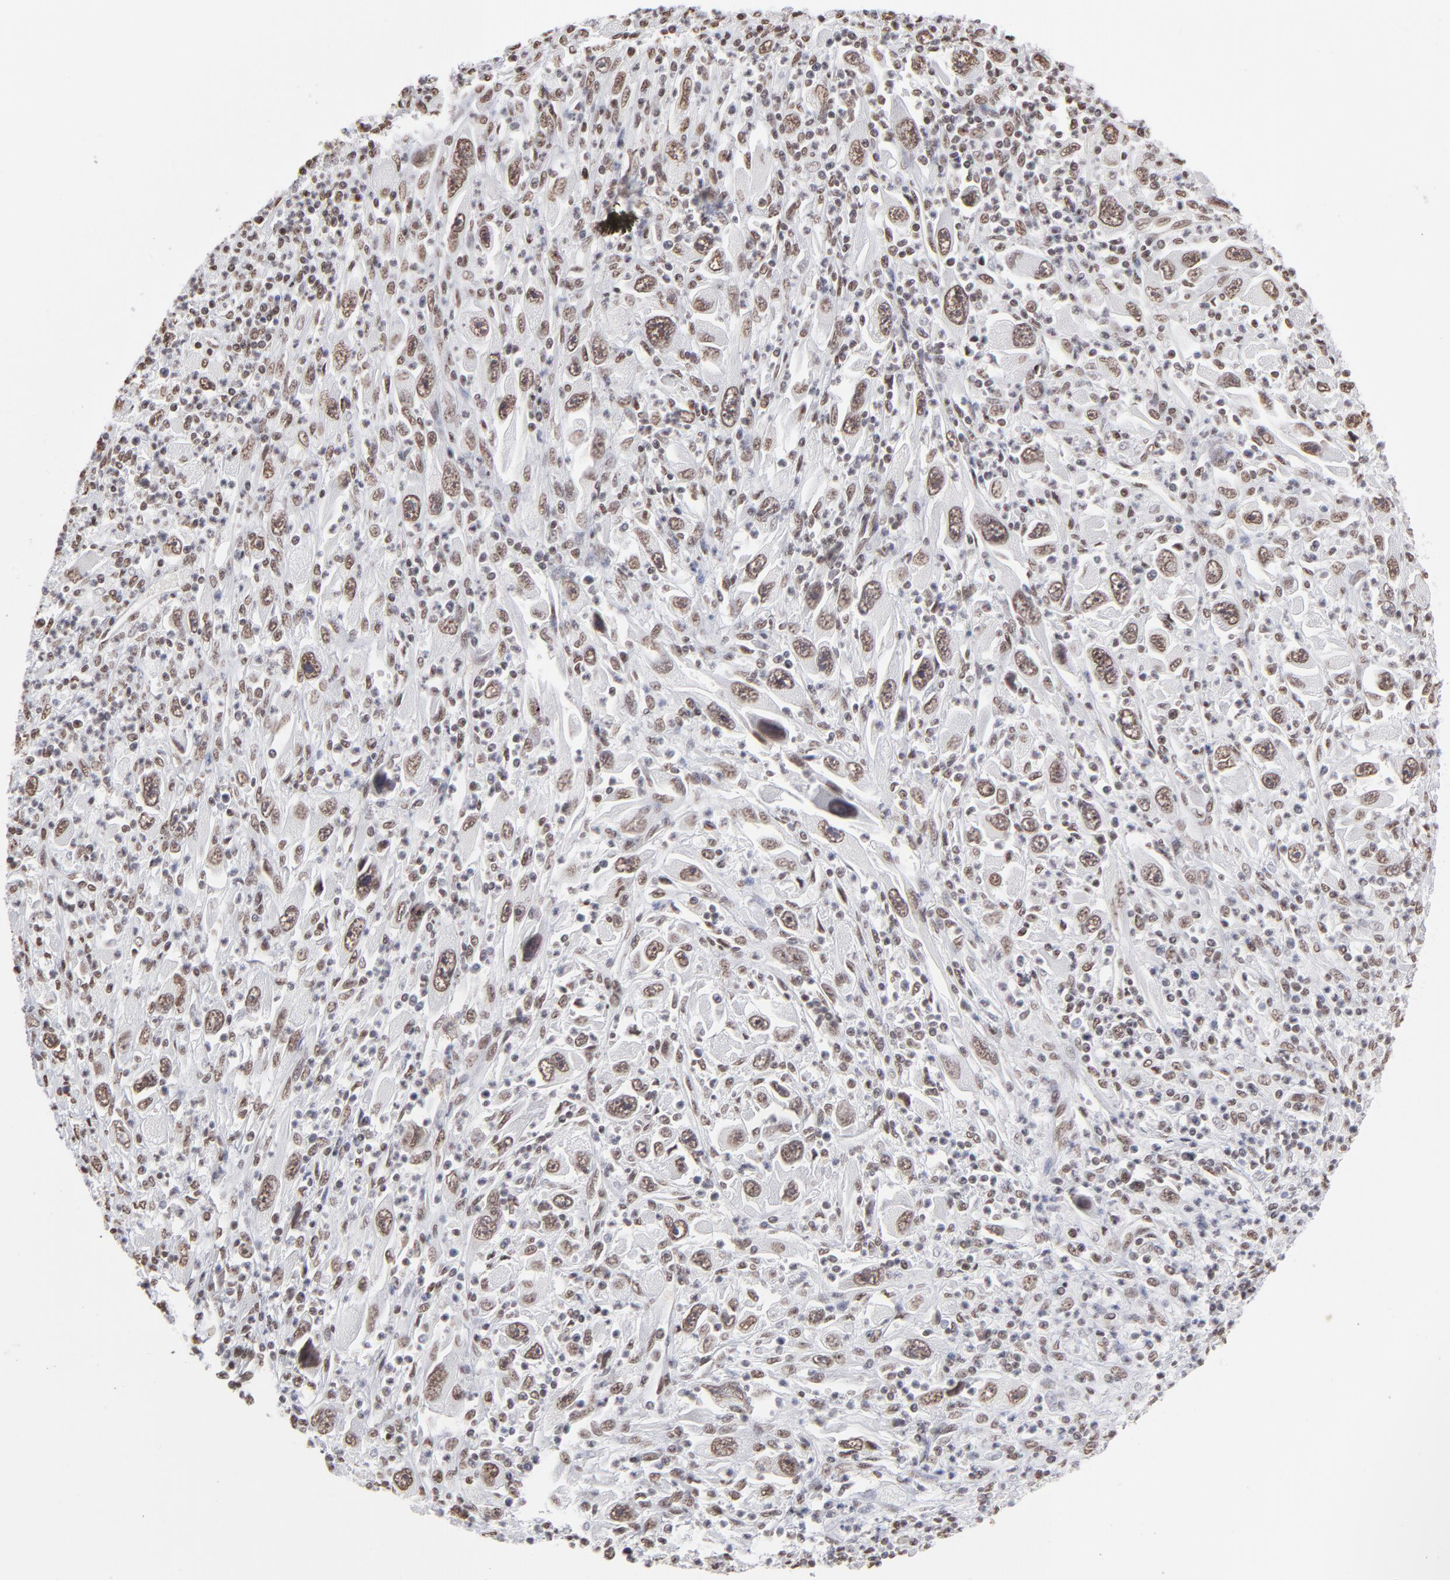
{"staining": {"intensity": "moderate", "quantity": ">75%", "location": "nuclear"}, "tissue": "melanoma", "cell_type": "Tumor cells", "image_type": "cancer", "snomed": [{"axis": "morphology", "description": "Malignant melanoma, Metastatic site"}, {"axis": "topography", "description": "Skin"}], "caption": "Malignant melanoma (metastatic site) tissue displays moderate nuclear expression in about >75% of tumor cells The staining was performed using DAB (3,3'-diaminobenzidine), with brown indicating positive protein expression. Nuclei are stained blue with hematoxylin.", "gene": "ZNF3", "patient": {"sex": "female", "age": 56}}